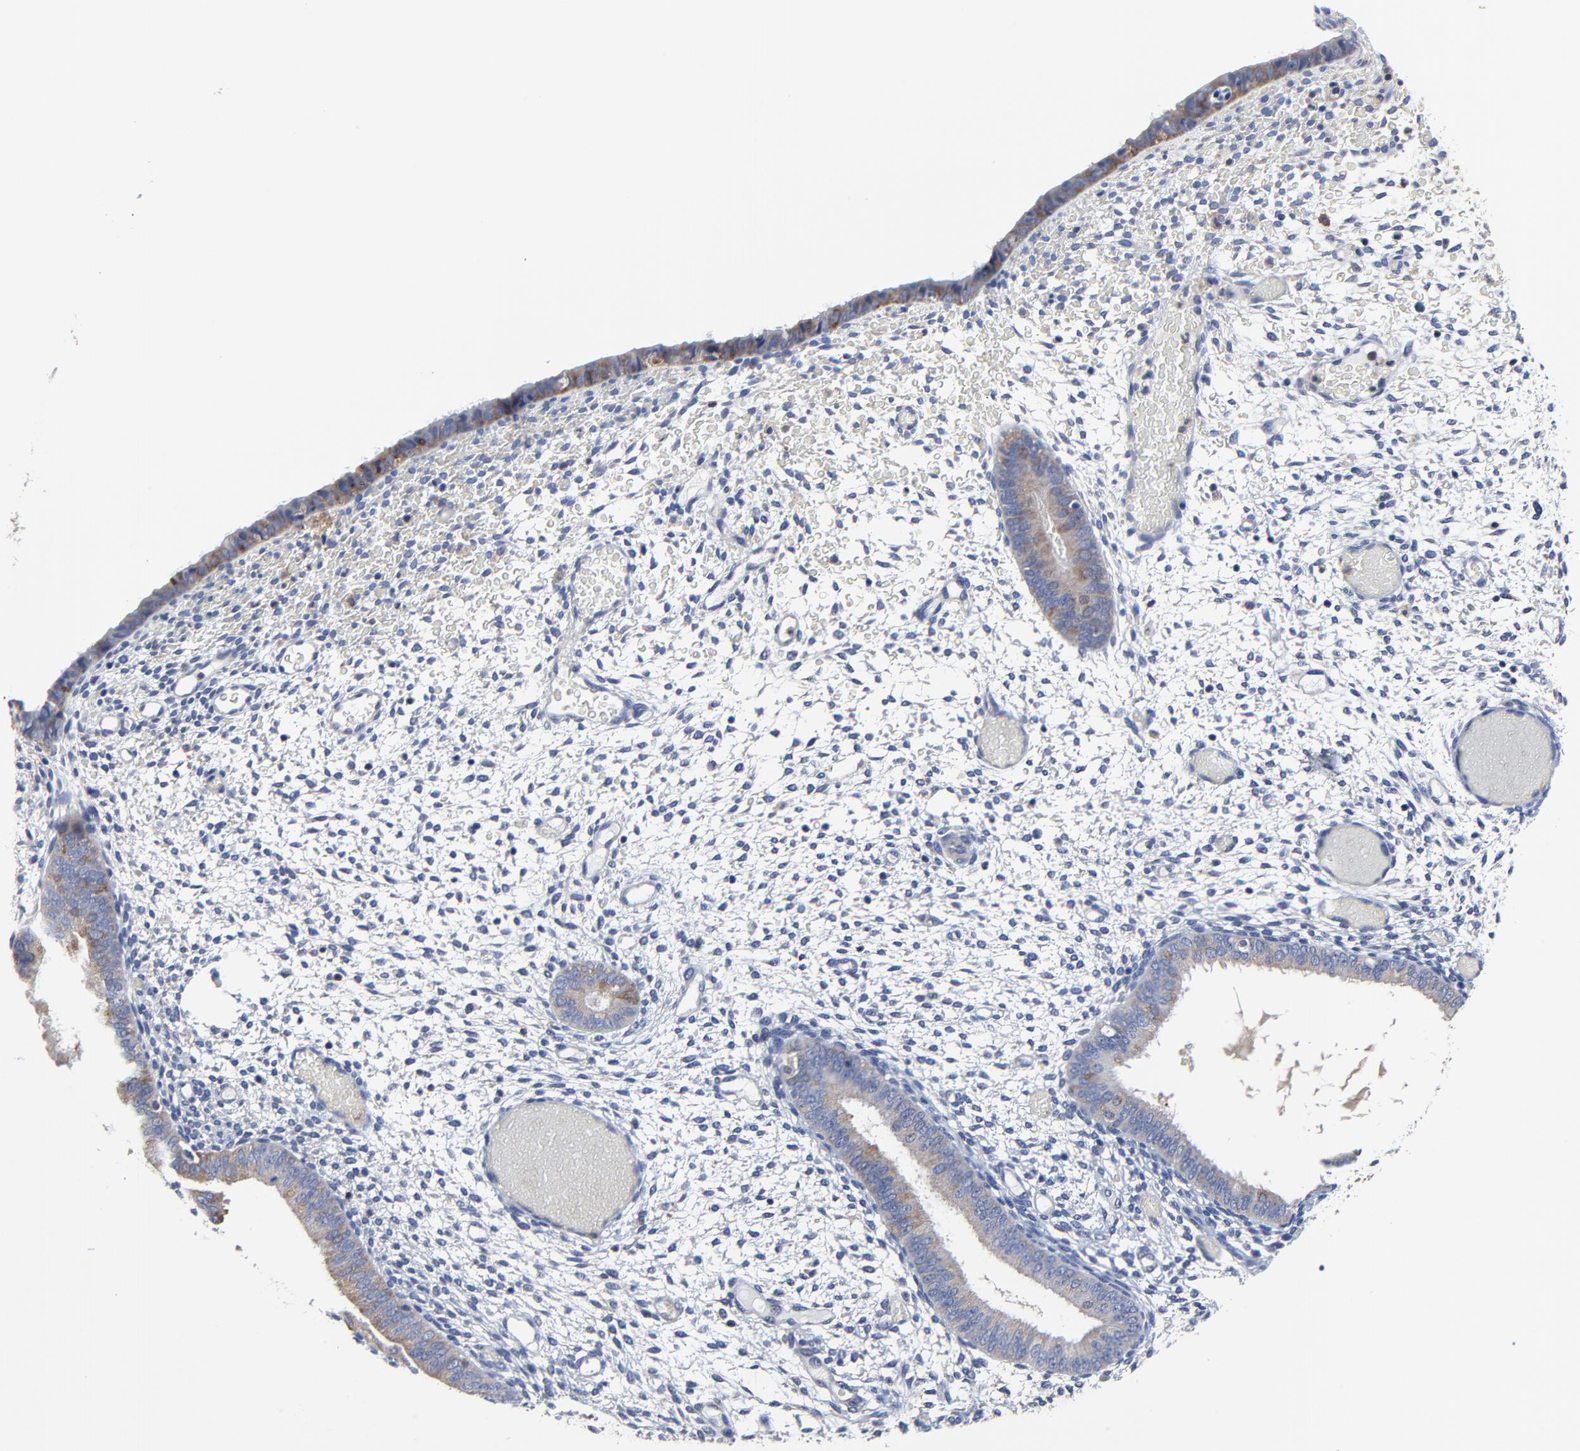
{"staining": {"intensity": "negative", "quantity": "none", "location": "none"}, "tissue": "endometrium", "cell_type": "Cells in endometrial stroma", "image_type": "normal", "snomed": [{"axis": "morphology", "description": "Normal tissue, NOS"}, {"axis": "topography", "description": "Endometrium"}], "caption": "Cells in endometrial stroma are negative for brown protein staining in benign endometrium. (DAB IHC, high magnification).", "gene": "NXF3", "patient": {"sex": "female", "age": 42}}